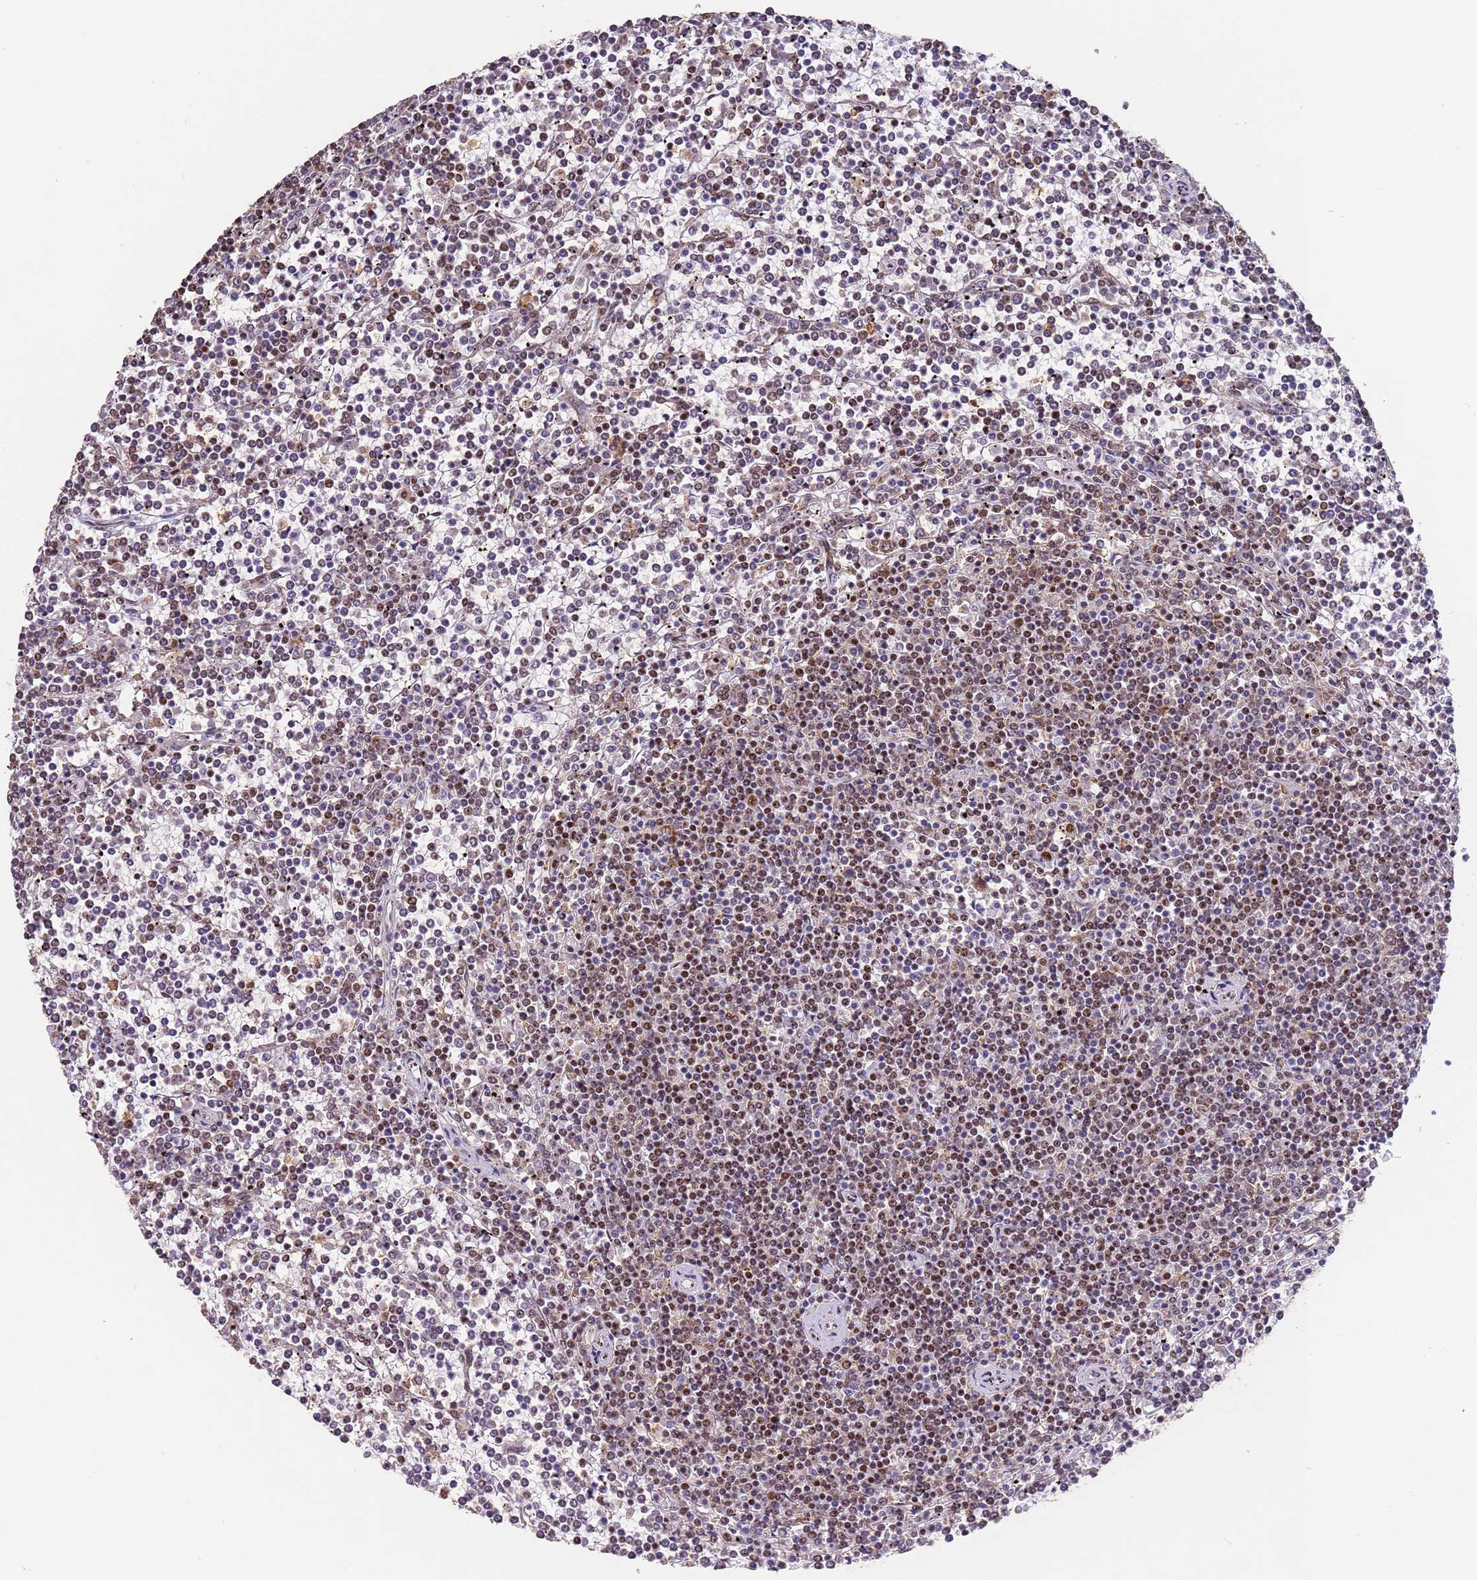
{"staining": {"intensity": "moderate", "quantity": "25%-75%", "location": "nuclear"}, "tissue": "lymphoma", "cell_type": "Tumor cells", "image_type": "cancer", "snomed": [{"axis": "morphology", "description": "Malignant lymphoma, non-Hodgkin's type, Low grade"}, {"axis": "topography", "description": "Spleen"}], "caption": "DAB immunohistochemical staining of human malignant lymphoma, non-Hodgkin's type (low-grade) reveals moderate nuclear protein staining in approximately 25%-75% of tumor cells.", "gene": "ESF1", "patient": {"sex": "female", "age": 19}}